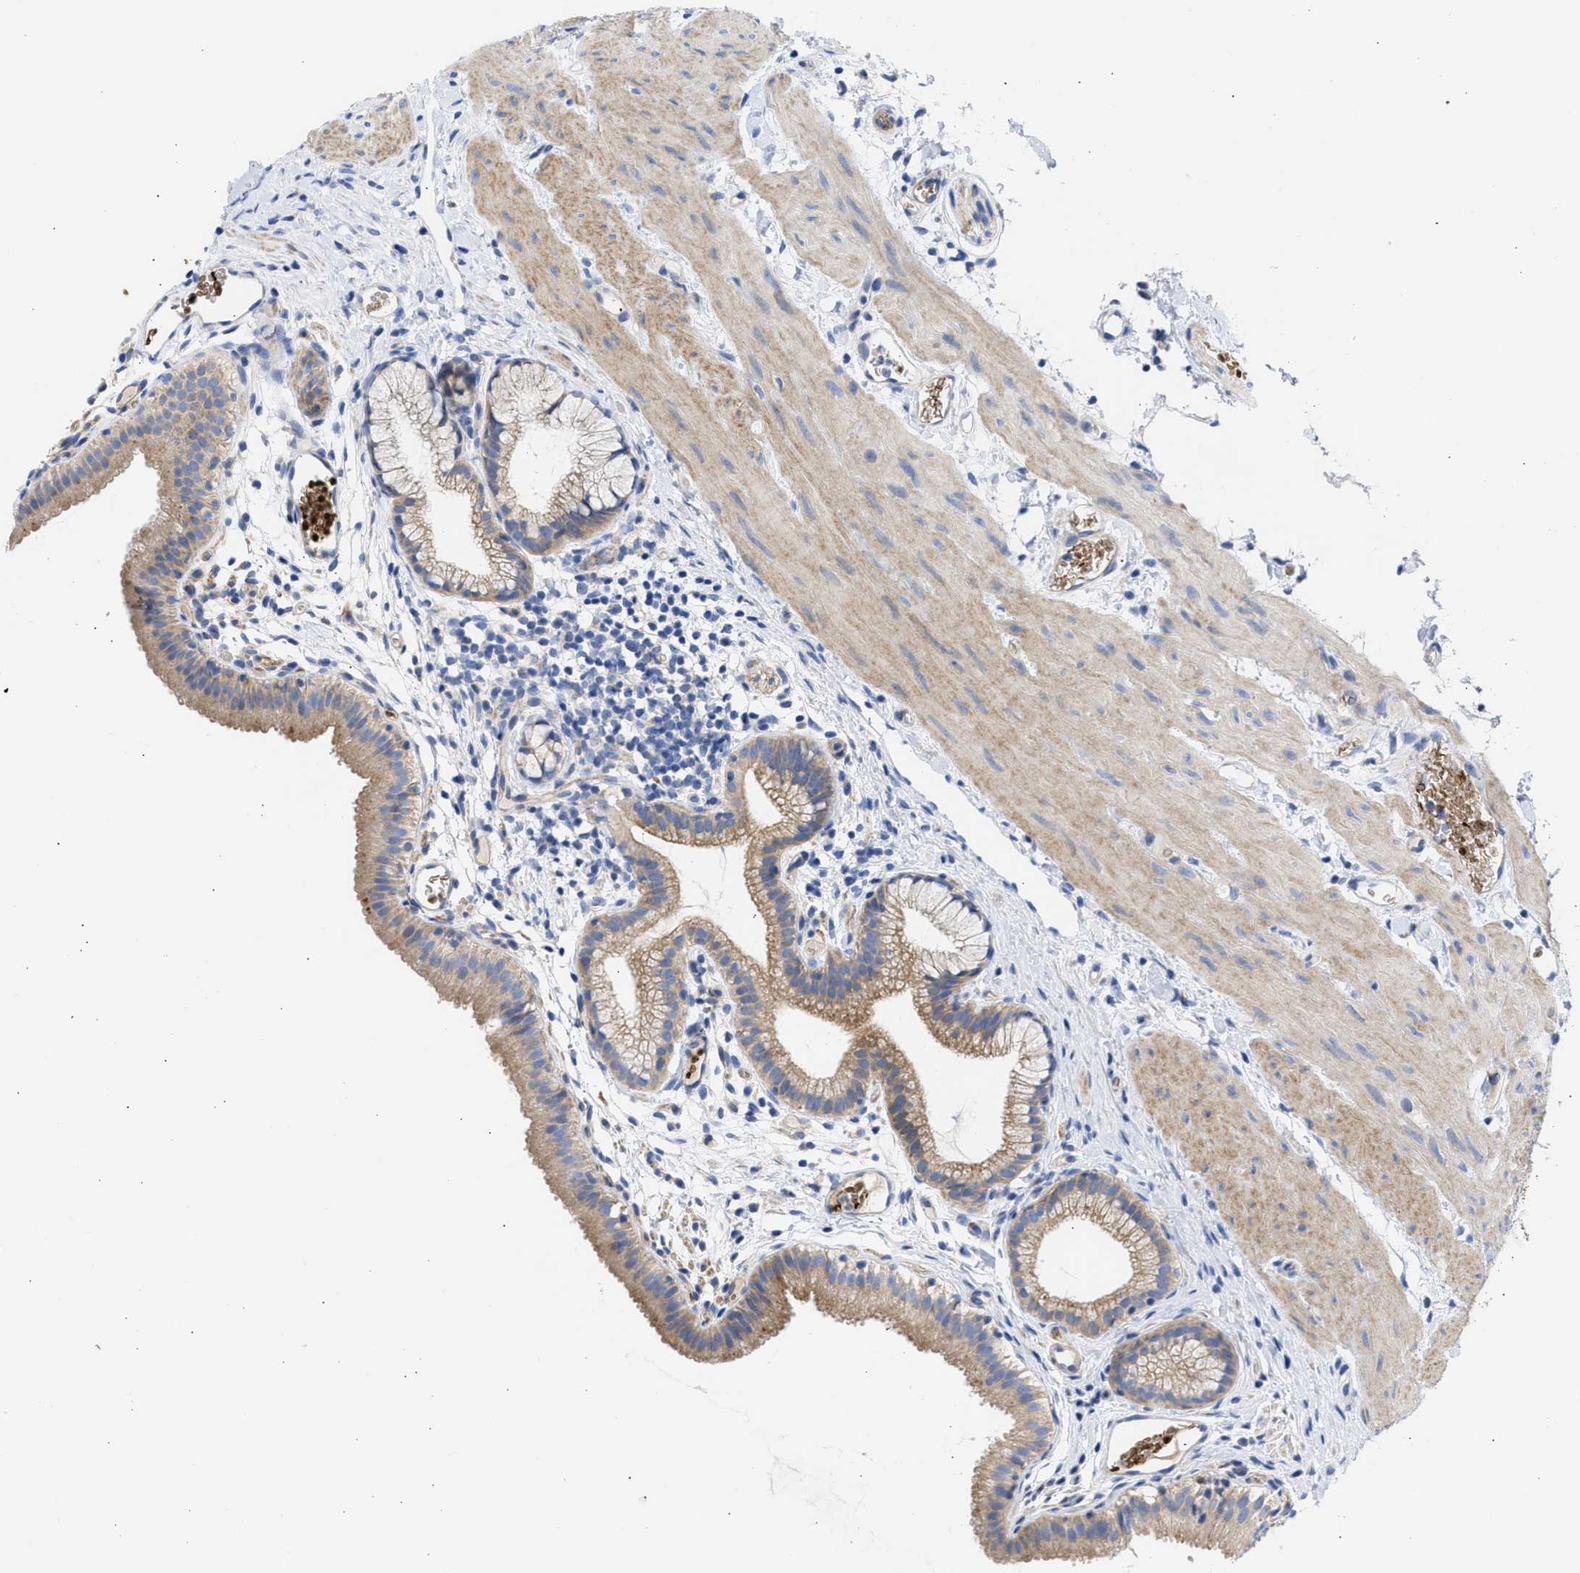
{"staining": {"intensity": "moderate", "quantity": ">75%", "location": "cytoplasmic/membranous"}, "tissue": "gallbladder", "cell_type": "Glandular cells", "image_type": "normal", "snomed": [{"axis": "morphology", "description": "Normal tissue, NOS"}, {"axis": "topography", "description": "Gallbladder"}], "caption": "IHC histopathology image of normal gallbladder stained for a protein (brown), which shows medium levels of moderate cytoplasmic/membranous positivity in about >75% of glandular cells.", "gene": "BTG3", "patient": {"sex": "female", "age": 26}}